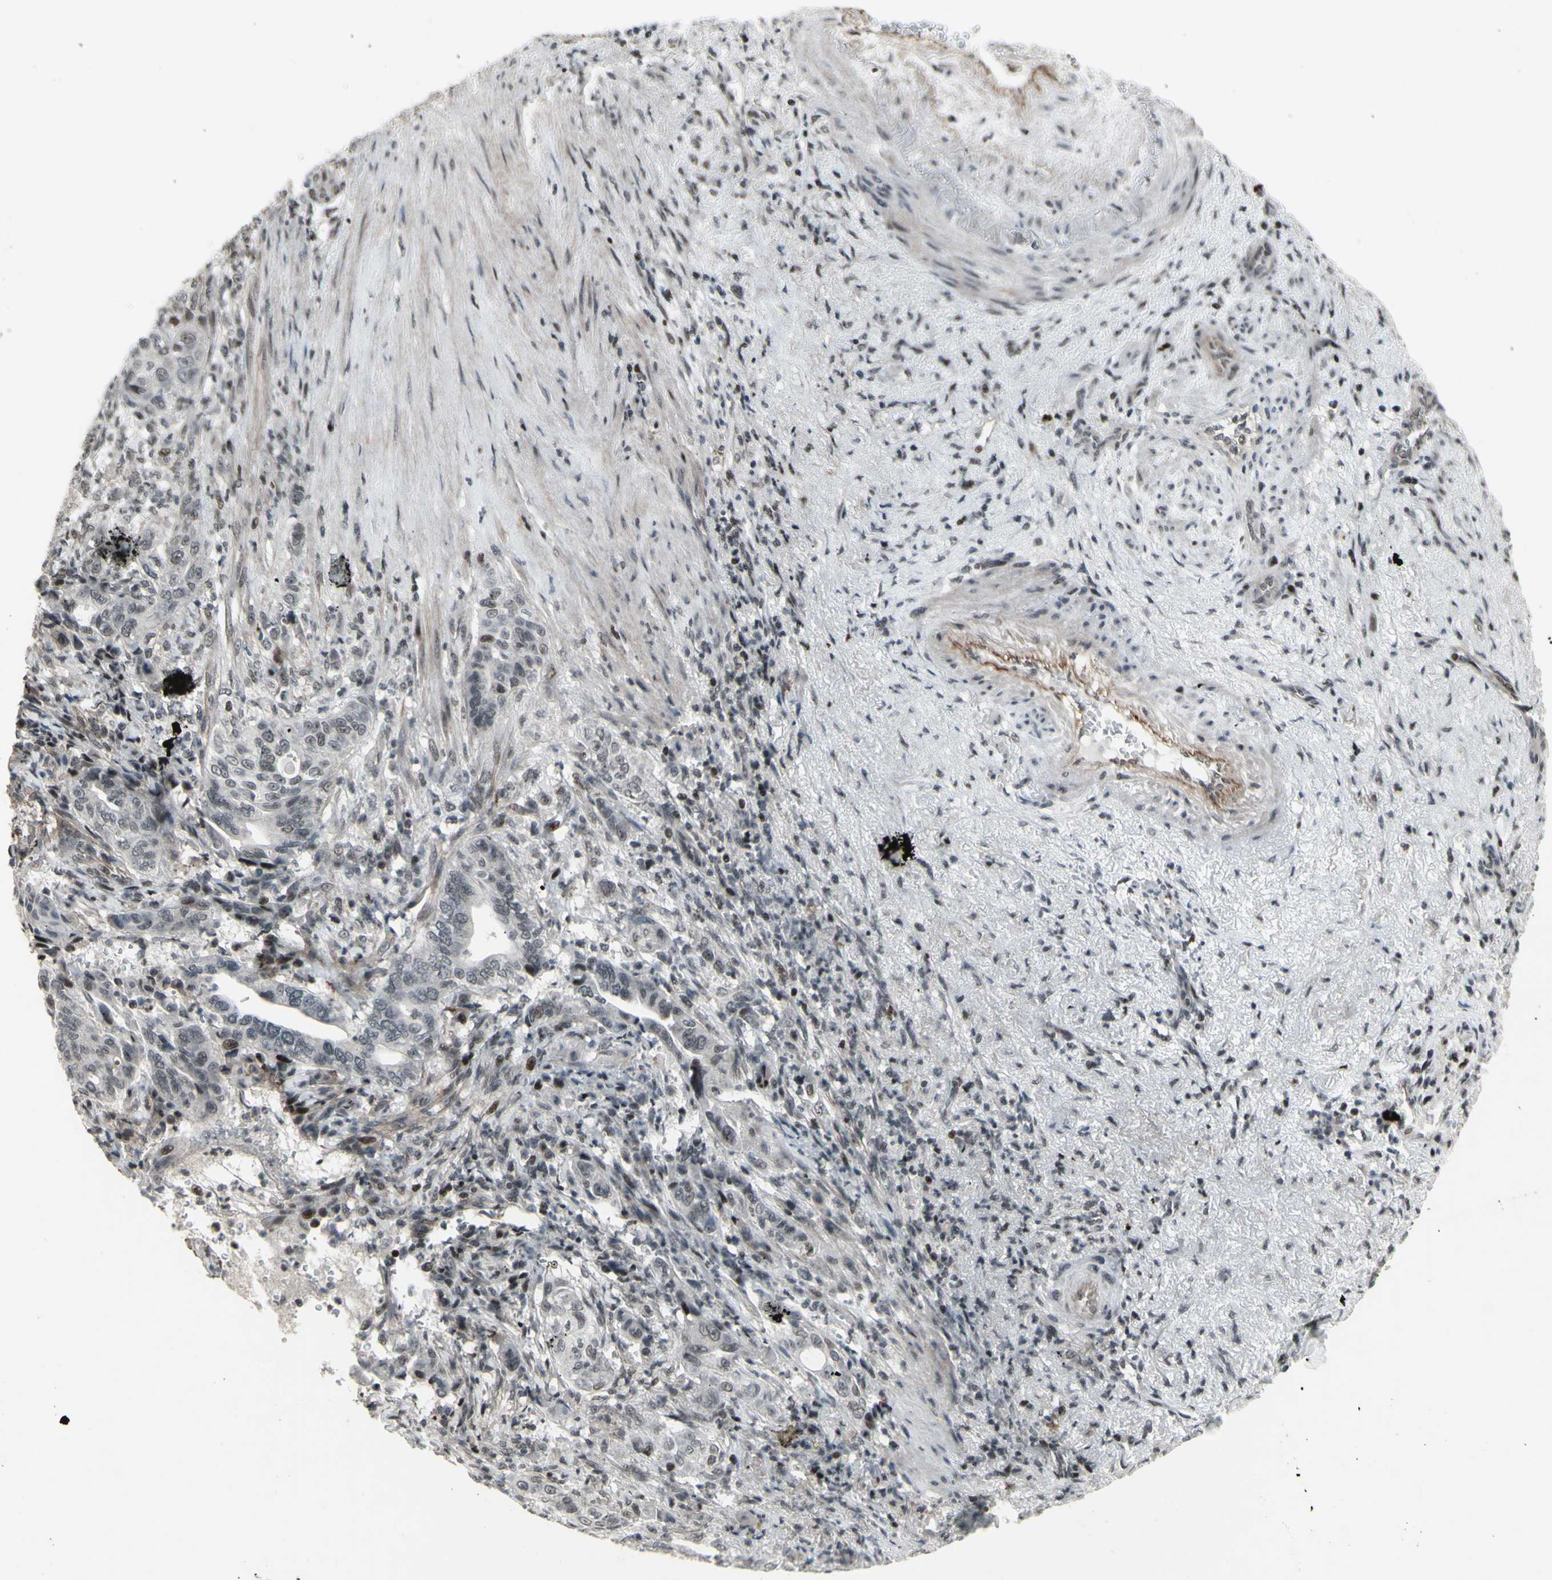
{"staining": {"intensity": "negative", "quantity": "none", "location": "none"}, "tissue": "liver cancer", "cell_type": "Tumor cells", "image_type": "cancer", "snomed": [{"axis": "morphology", "description": "Cholangiocarcinoma"}, {"axis": "topography", "description": "Liver"}], "caption": "Tumor cells show no significant protein expression in liver cancer (cholangiocarcinoma). (Immunohistochemistry, brightfield microscopy, high magnification).", "gene": "SUPT6H", "patient": {"sex": "female", "age": 67}}